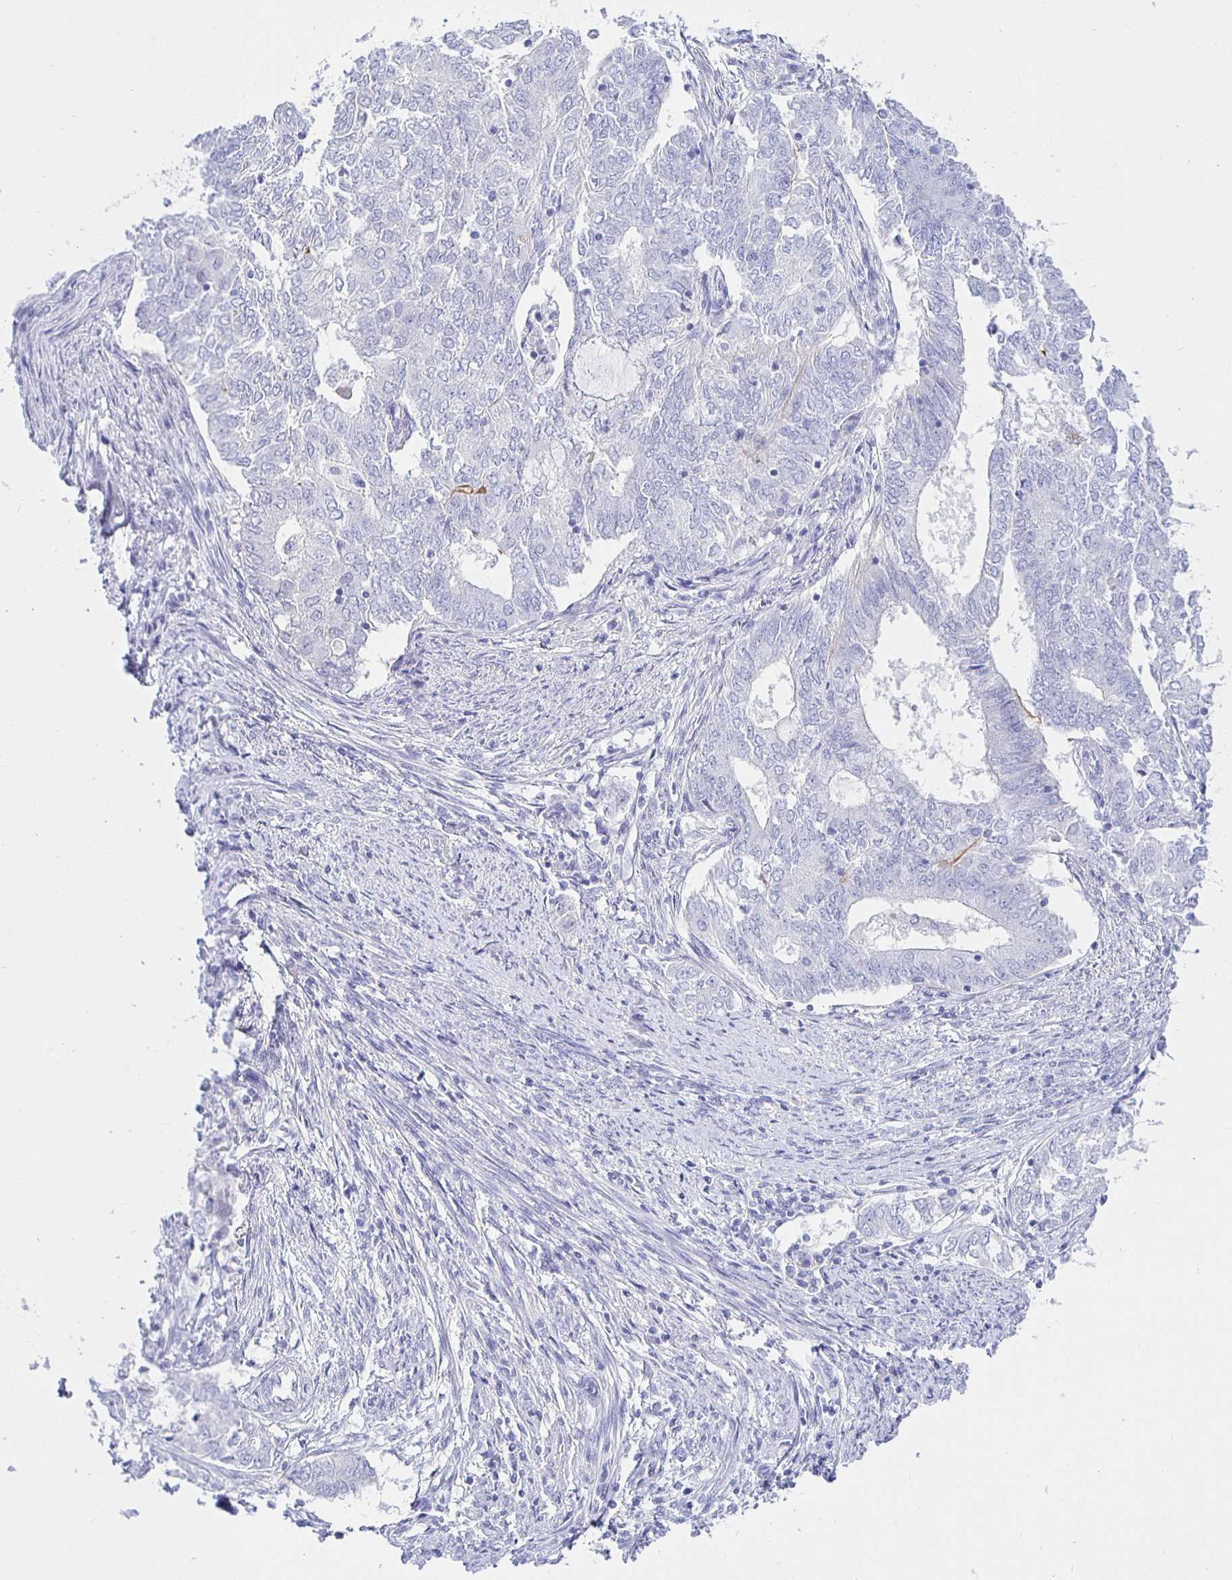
{"staining": {"intensity": "negative", "quantity": "none", "location": "none"}, "tissue": "endometrial cancer", "cell_type": "Tumor cells", "image_type": "cancer", "snomed": [{"axis": "morphology", "description": "Adenocarcinoma, NOS"}, {"axis": "topography", "description": "Endometrium"}], "caption": "High power microscopy image of an immunohistochemistry image of endometrial adenocarcinoma, revealing no significant expression in tumor cells.", "gene": "UMOD", "patient": {"sex": "female", "age": 62}}